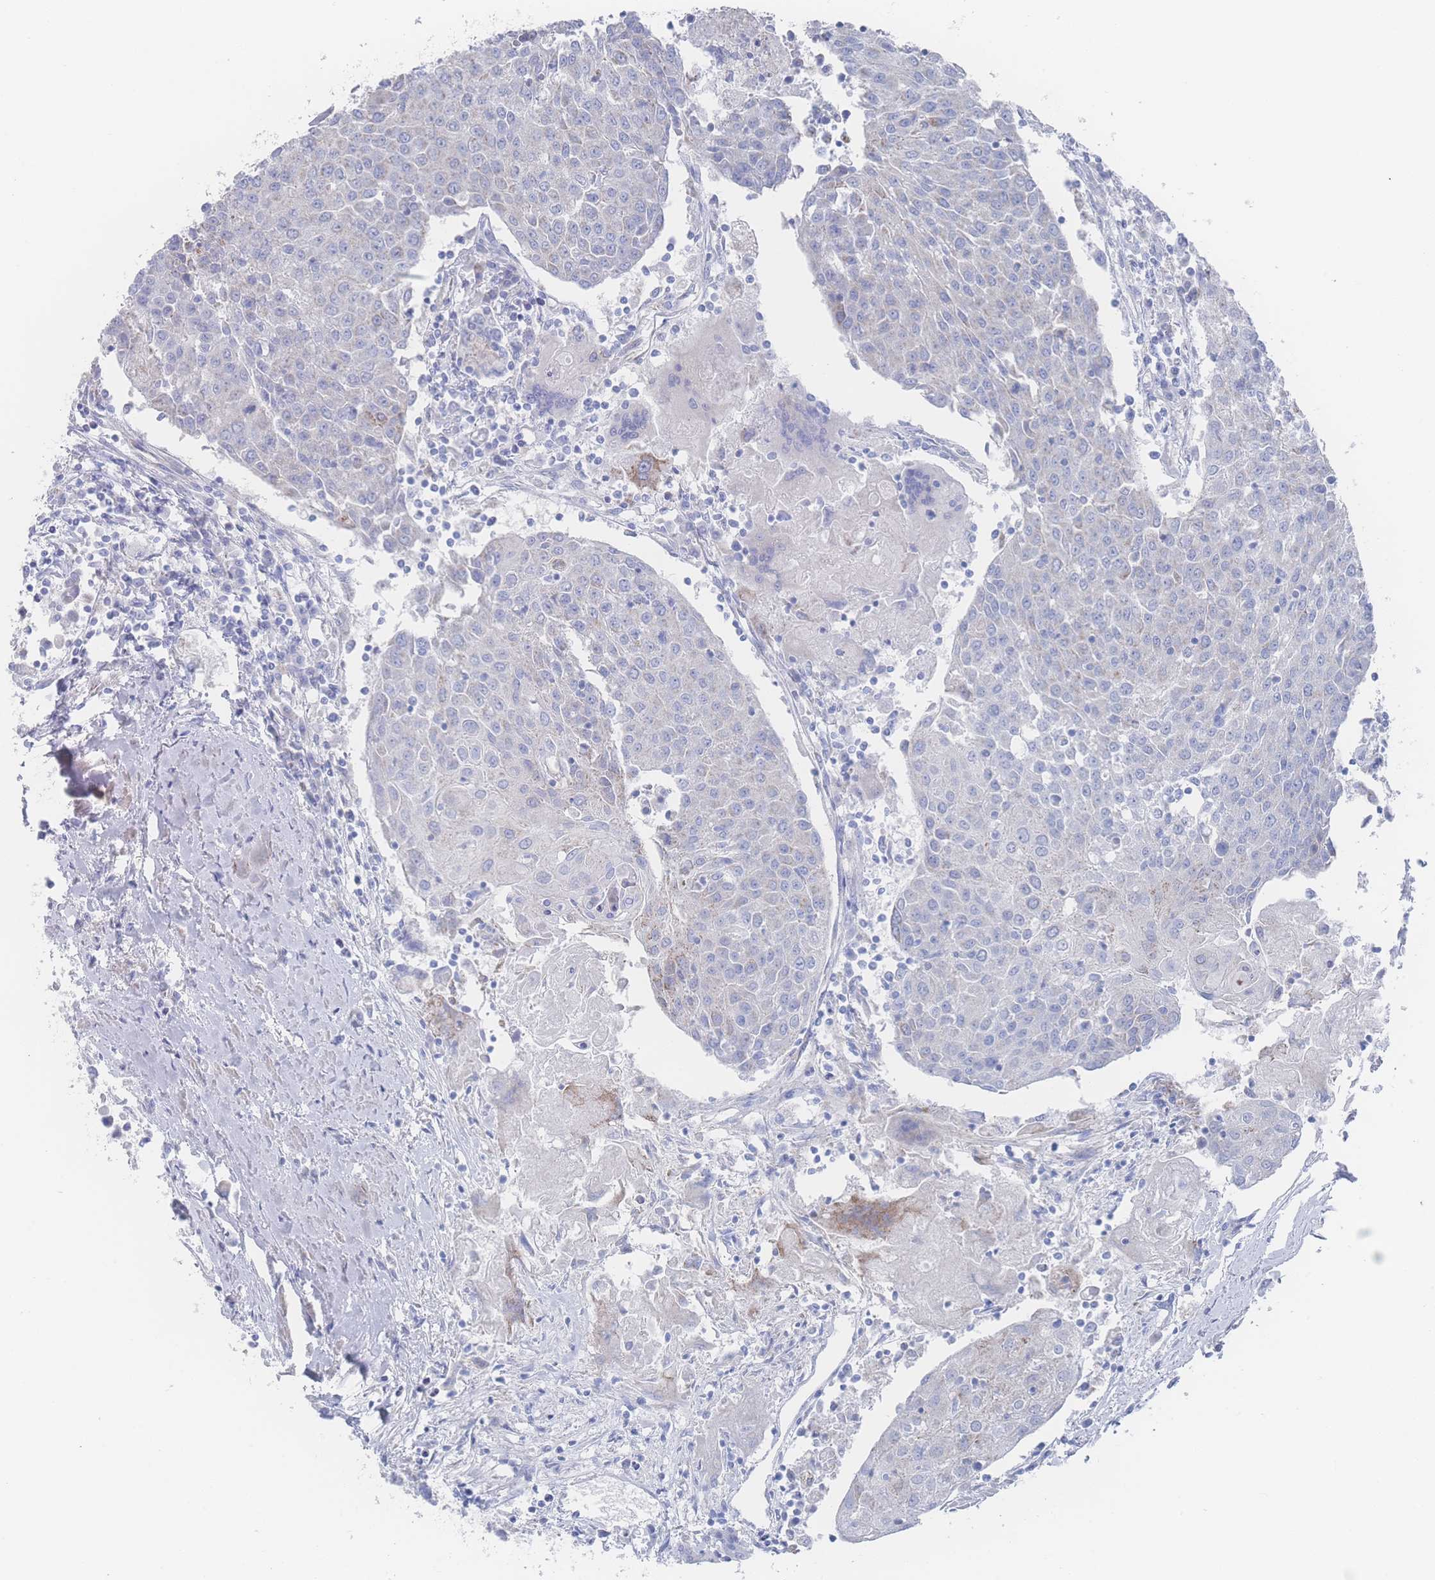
{"staining": {"intensity": "moderate", "quantity": "<25%", "location": "cytoplasmic/membranous"}, "tissue": "urothelial cancer", "cell_type": "Tumor cells", "image_type": "cancer", "snomed": [{"axis": "morphology", "description": "Urothelial carcinoma, High grade"}, {"axis": "topography", "description": "Urinary bladder"}], "caption": "Urothelial carcinoma (high-grade) tissue shows moderate cytoplasmic/membranous expression in about <25% of tumor cells, visualized by immunohistochemistry.", "gene": "SNPH", "patient": {"sex": "female", "age": 85}}